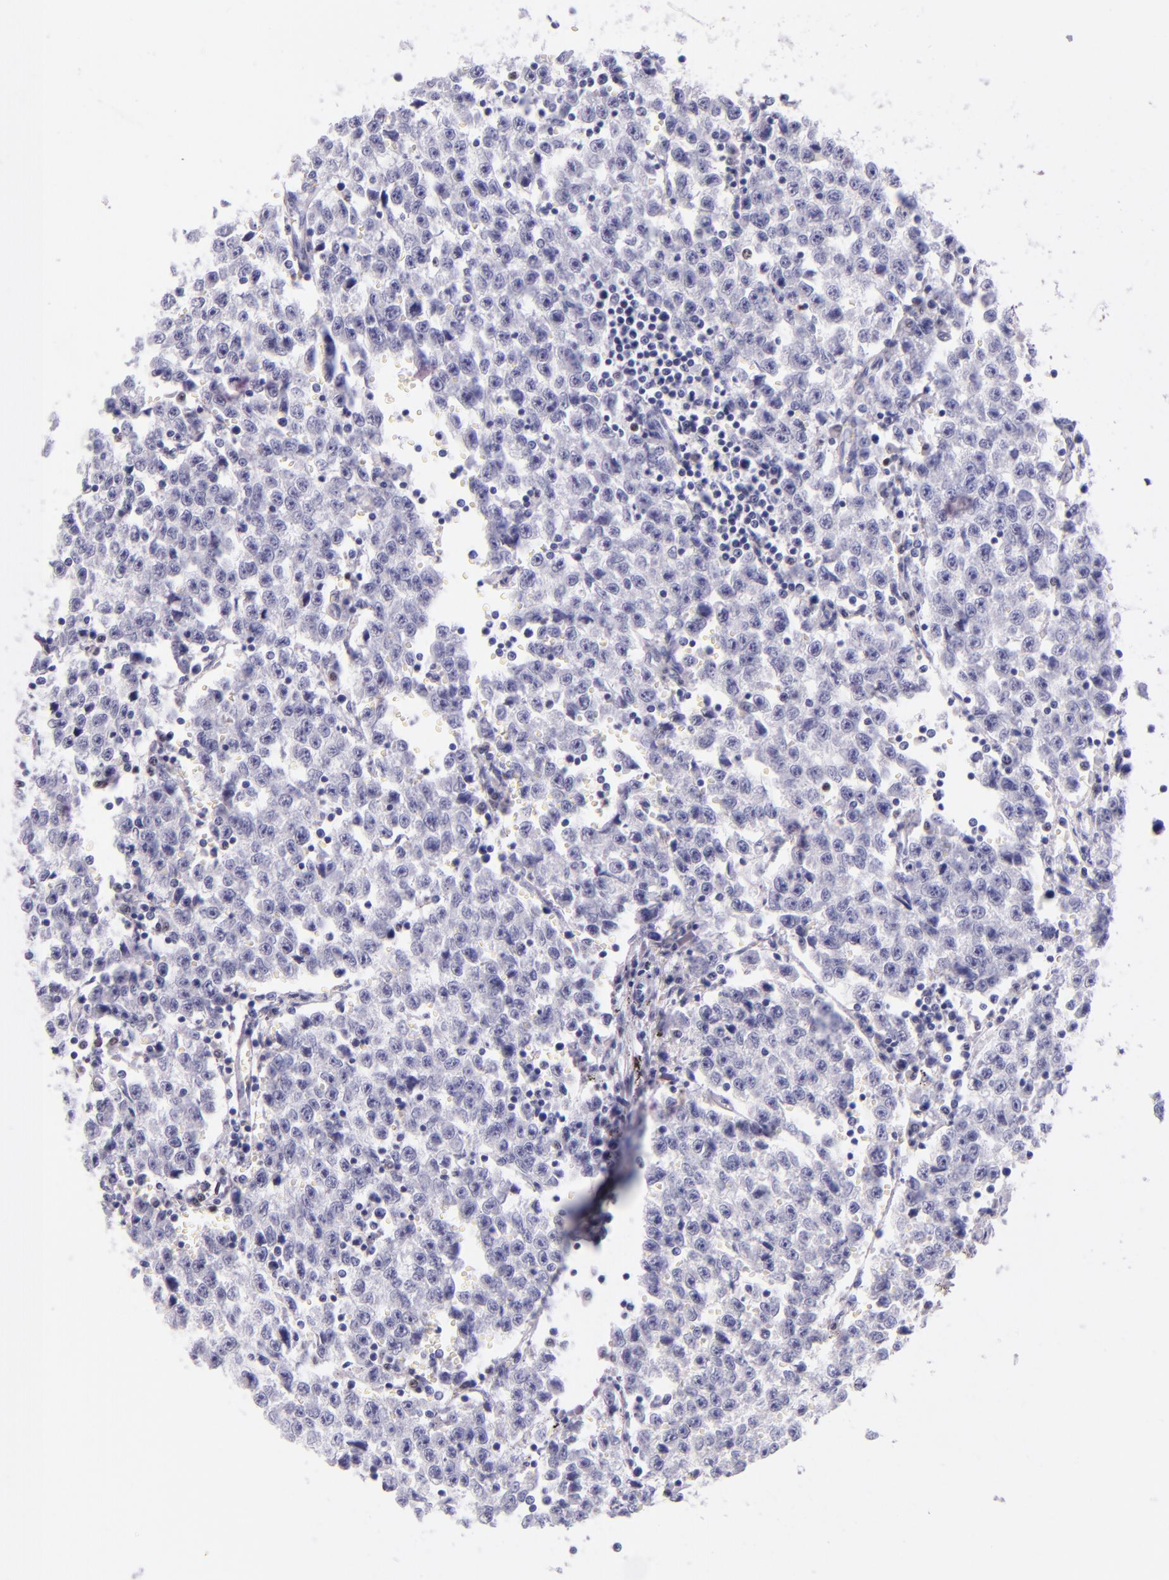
{"staining": {"intensity": "negative", "quantity": "none", "location": "none"}, "tissue": "testis cancer", "cell_type": "Tumor cells", "image_type": "cancer", "snomed": [{"axis": "morphology", "description": "Seminoma, NOS"}, {"axis": "topography", "description": "Testis"}], "caption": "Immunohistochemistry (IHC) photomicrograph of neoplastic tissue: seminoma (testis) stained with DAB (3,3'-diaminobenzidine) reveals no significant protein expression in tumor cells.", "gene": "IRF4", "patient": {"sex": "male", "age": 35}}